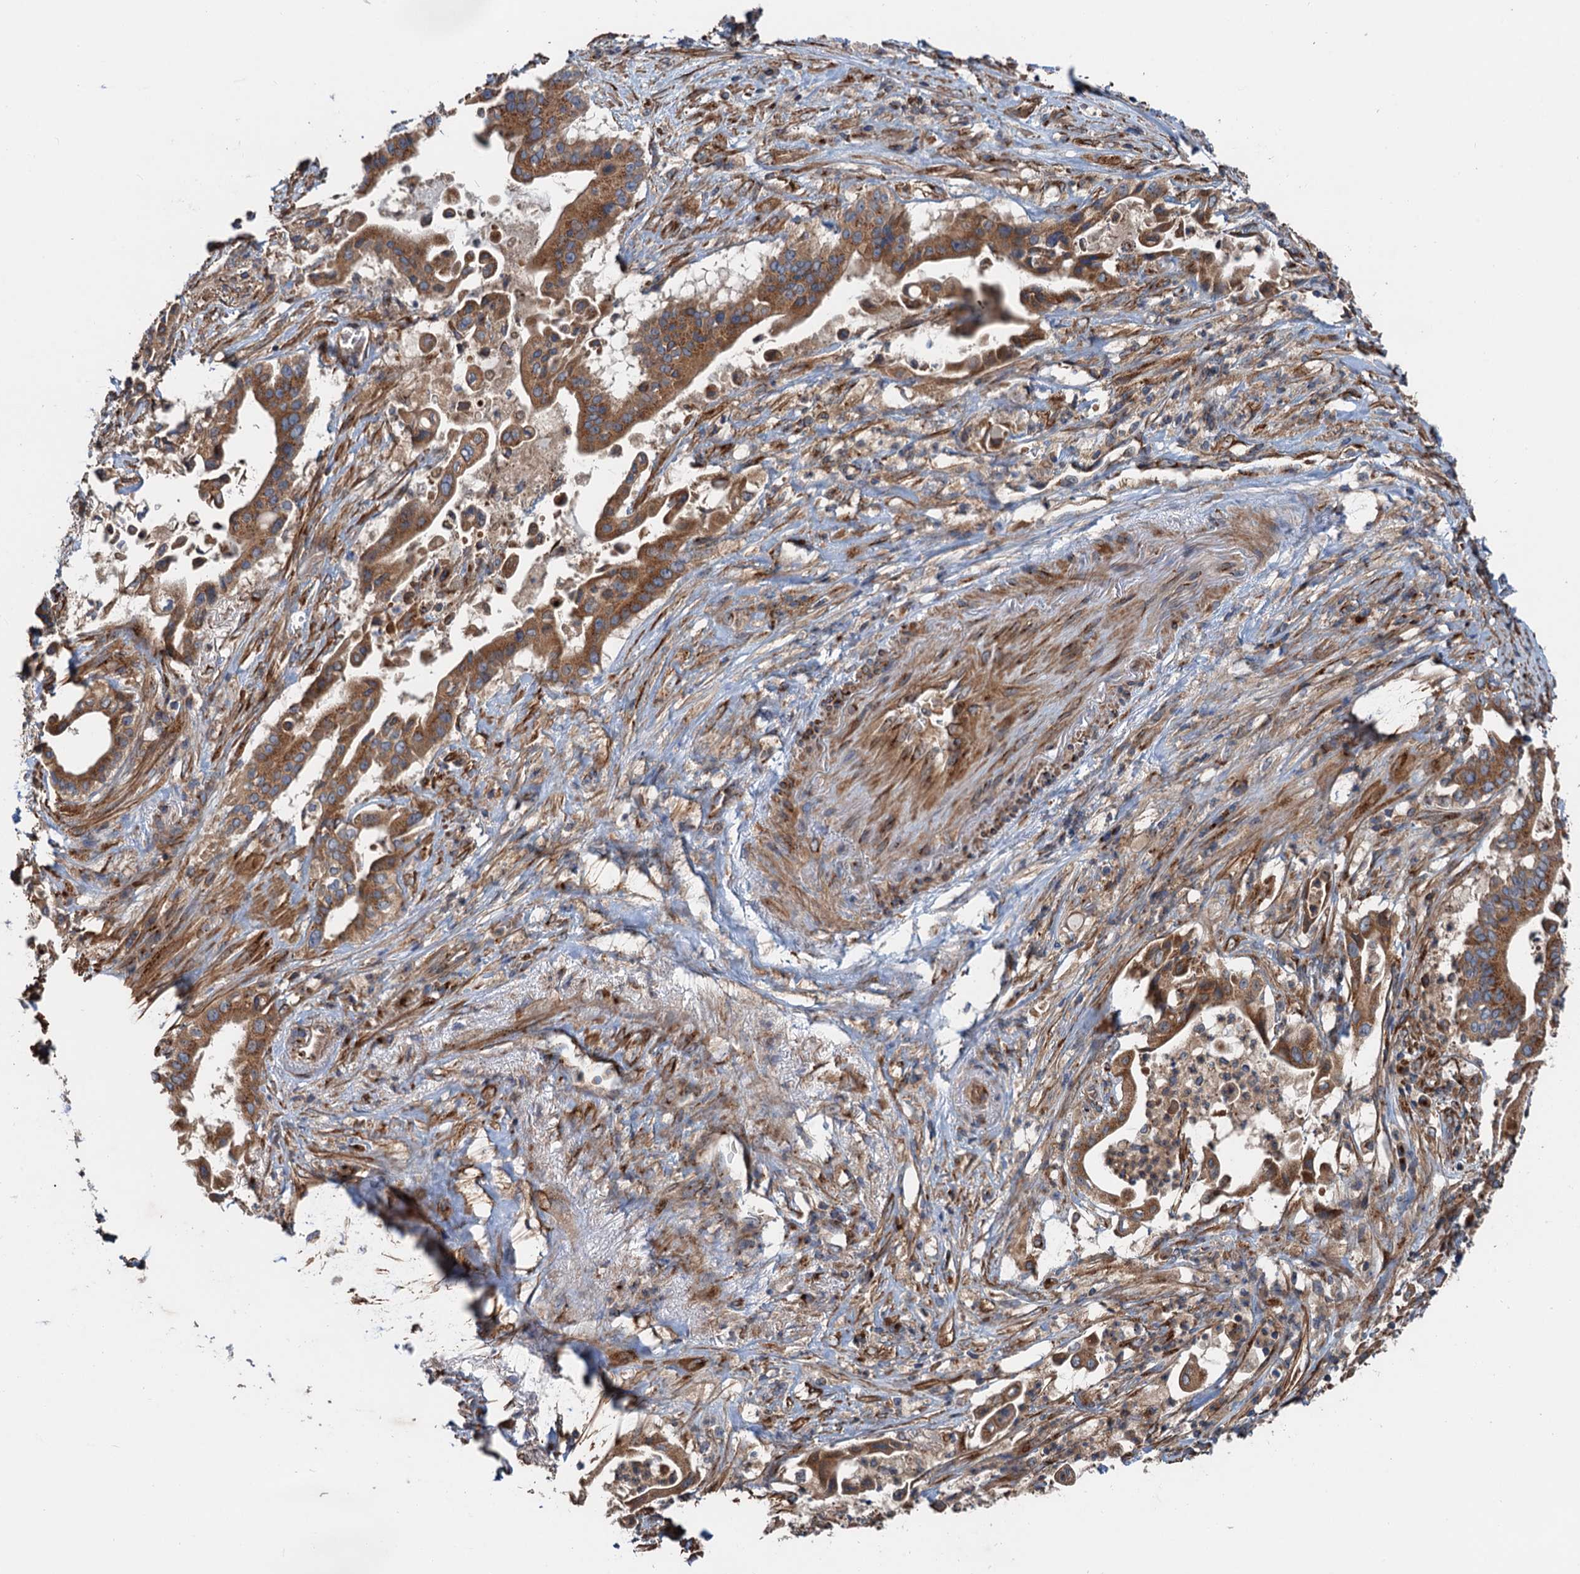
{"staining": {"intensity": "strong", "quantity": ">75%", "location": "cytoplasmic/membranous"}, "tissue": "pancreatic cancer", "cell_type": "Tumor cells", "image_type": "cancer", "snomed": [{"axis": "morphology", "description": "Adenocarcinoma, NOS"}, {"axis": "topography", "description": "Pancreas"}], "caption": "Immunohistochemistry (IHC) of pancreatic cancer (adenocarcinoma) shows high levels of strong cytoplasmic/membranous expression in approximately >75% of tumor cells.", "gene": "ANKRD26", "patient": {"sex": "female", "age": 77}}